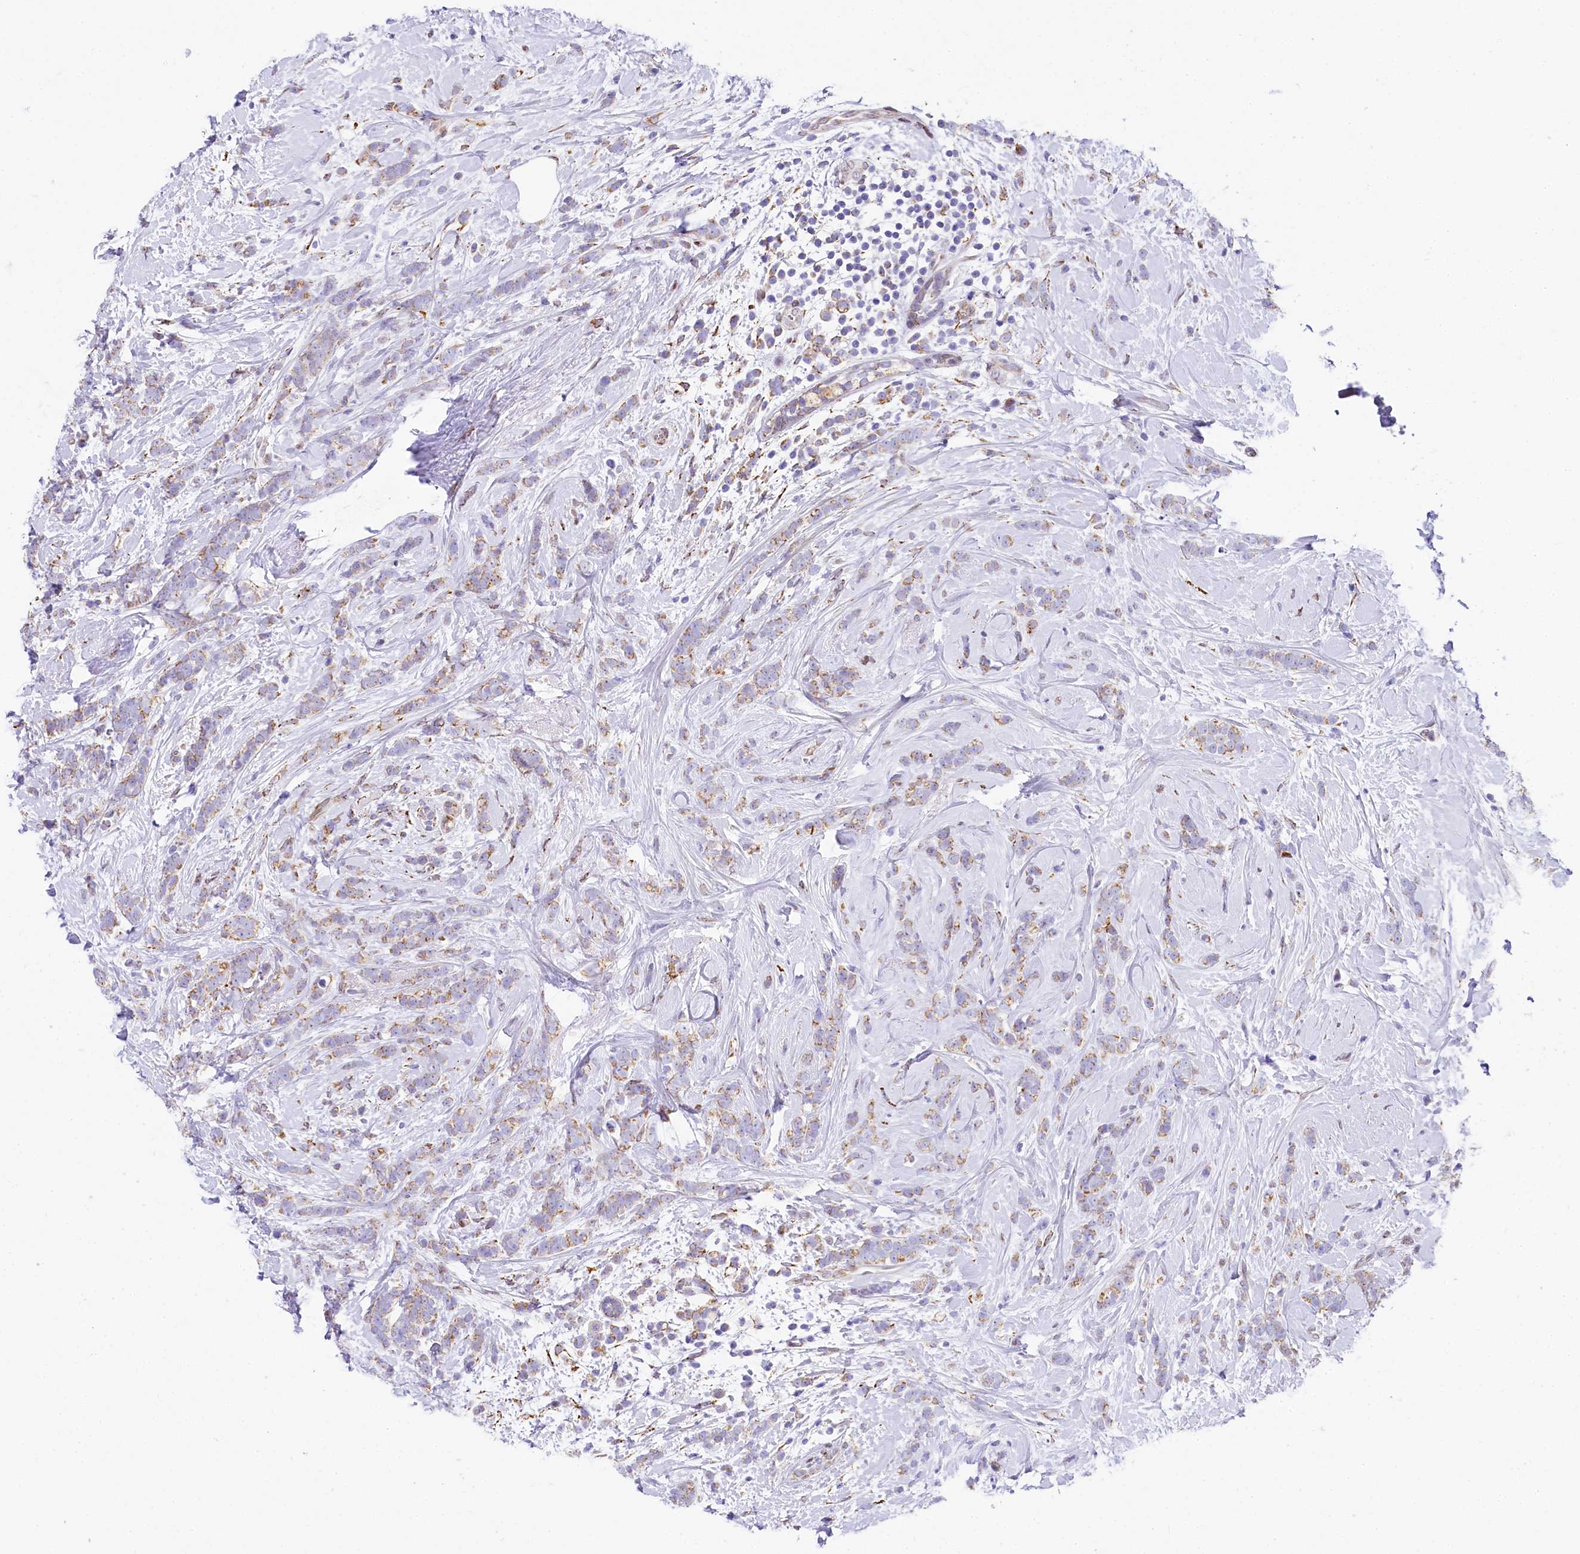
{"staining": {"intensity": "weak", "quantity": "25%-75%", "location": "cytoplasmic/membranous"}, "tissue": "breast cancer", "cell_type": "Tumor cells", "image_type": "cancer", "snomed": [{"axis": "morphology", "description": "Lobular carcinoma"}, {"axis": "topography", "description": "Breast"}], "caption": "An immunohistochemistry (IHC) image of neoplastic tissue is shown. Protein staining in brown labels weak cytoplasmic/membranous positivity in breast cancer (lobular carcinoma) within tumor cells.", "gene": "PPIP5K2", "patient": {"sex": "female", "age": 58}}